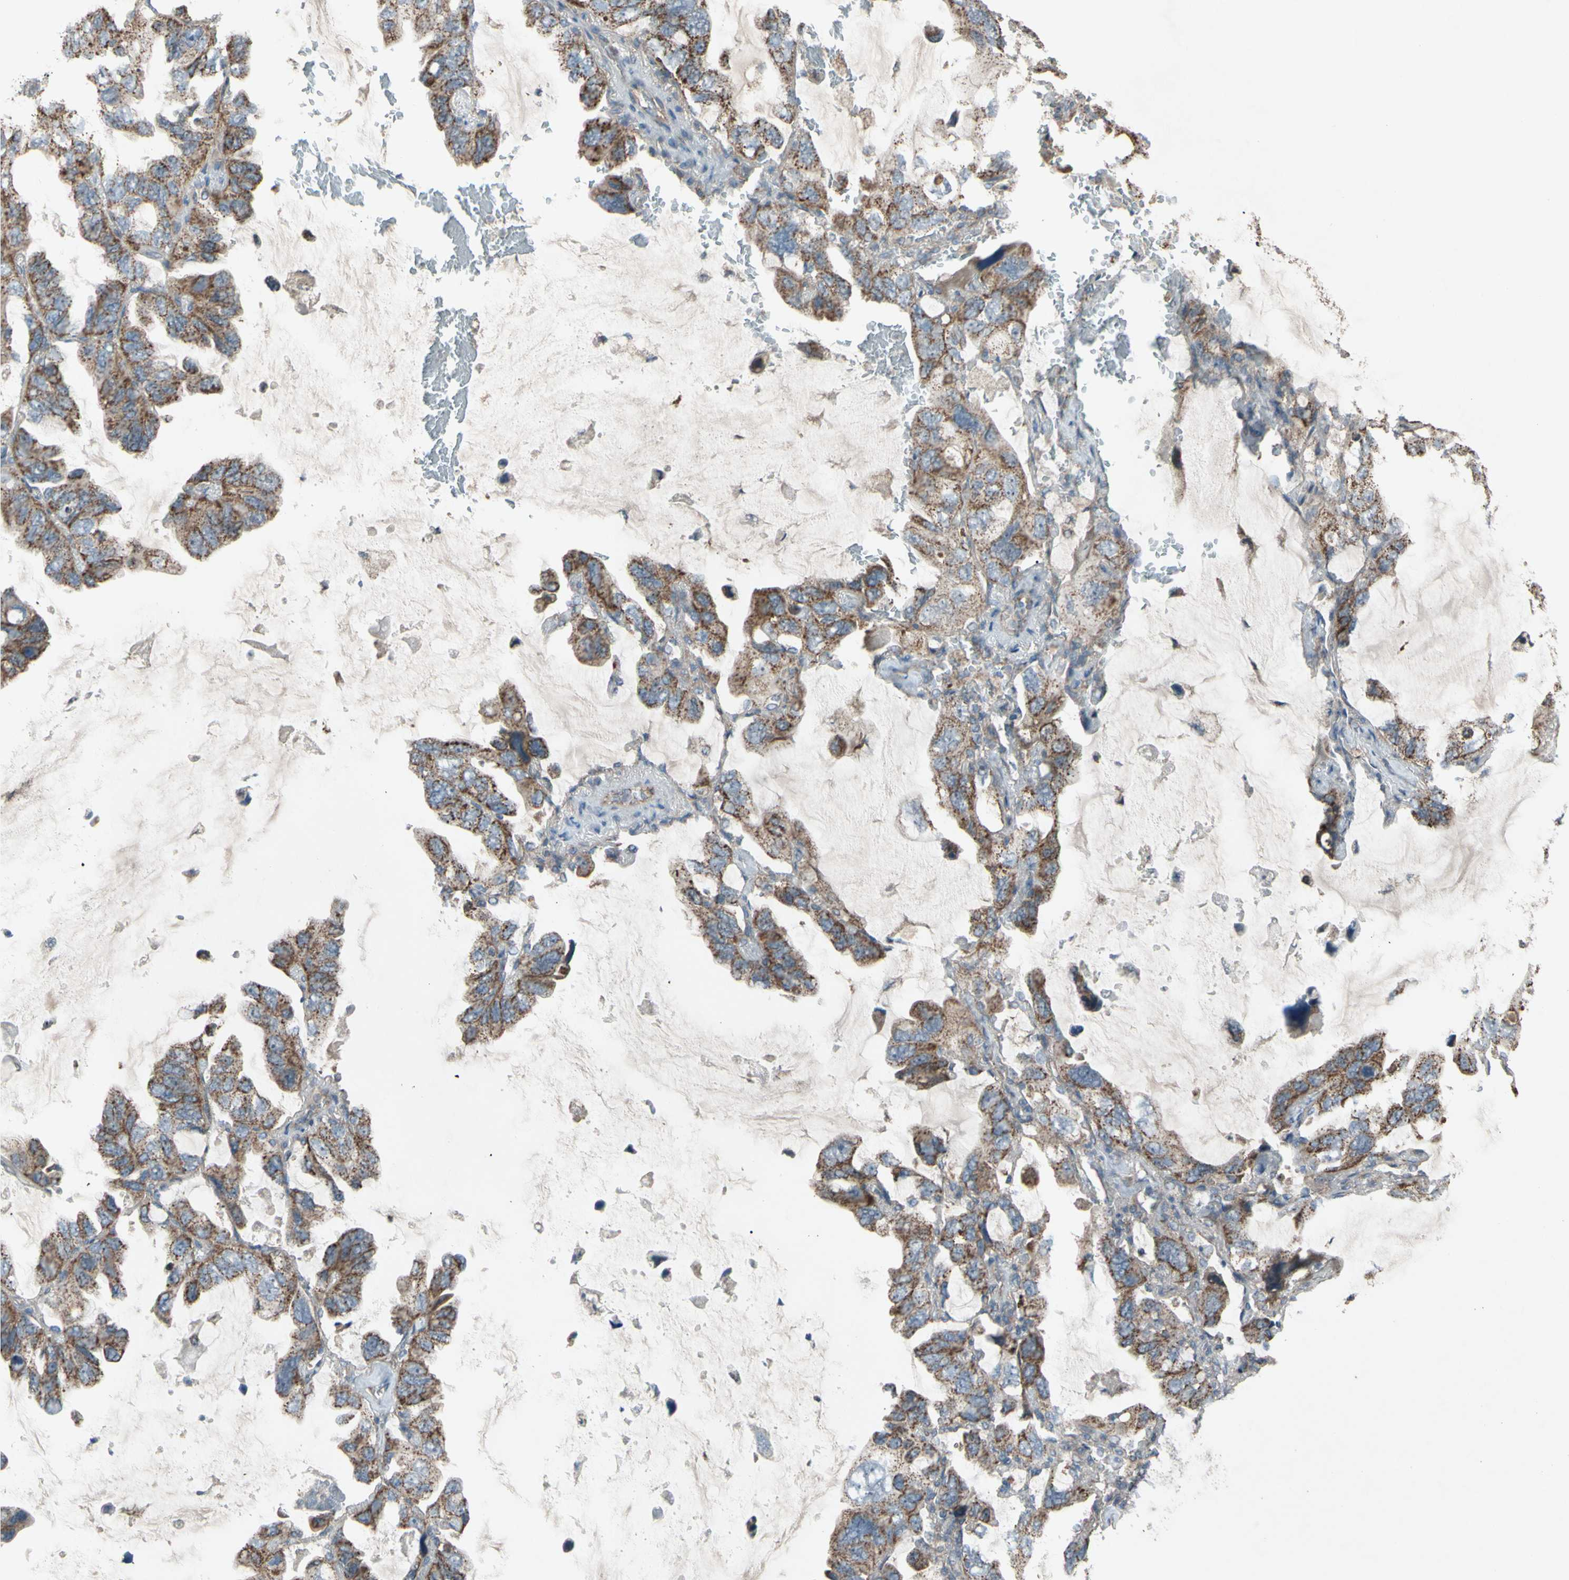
{"staining": {"intensity": "moderate", "quantity": ">75%", "location": "cytoplasmic/membranous"}, "tissue": "lung cancer", "cell_type": "Tumor cells", "image_type": "cancer", "snomed": [{"axis": "morphology", "description": "Squamous cell carcinoma, NOS"}, {"axis": "topography", "description": "Lung"}], "caption": "Immunohistochemical staining of human lung cancer (squamous cell carcinoma) shows medium levels of moderate cytoplasmic/membranous protein positivity in approximately >75% of tumor cells.", "gene": "ACOT8", "patient": {"sex": "female", "age": 73}}